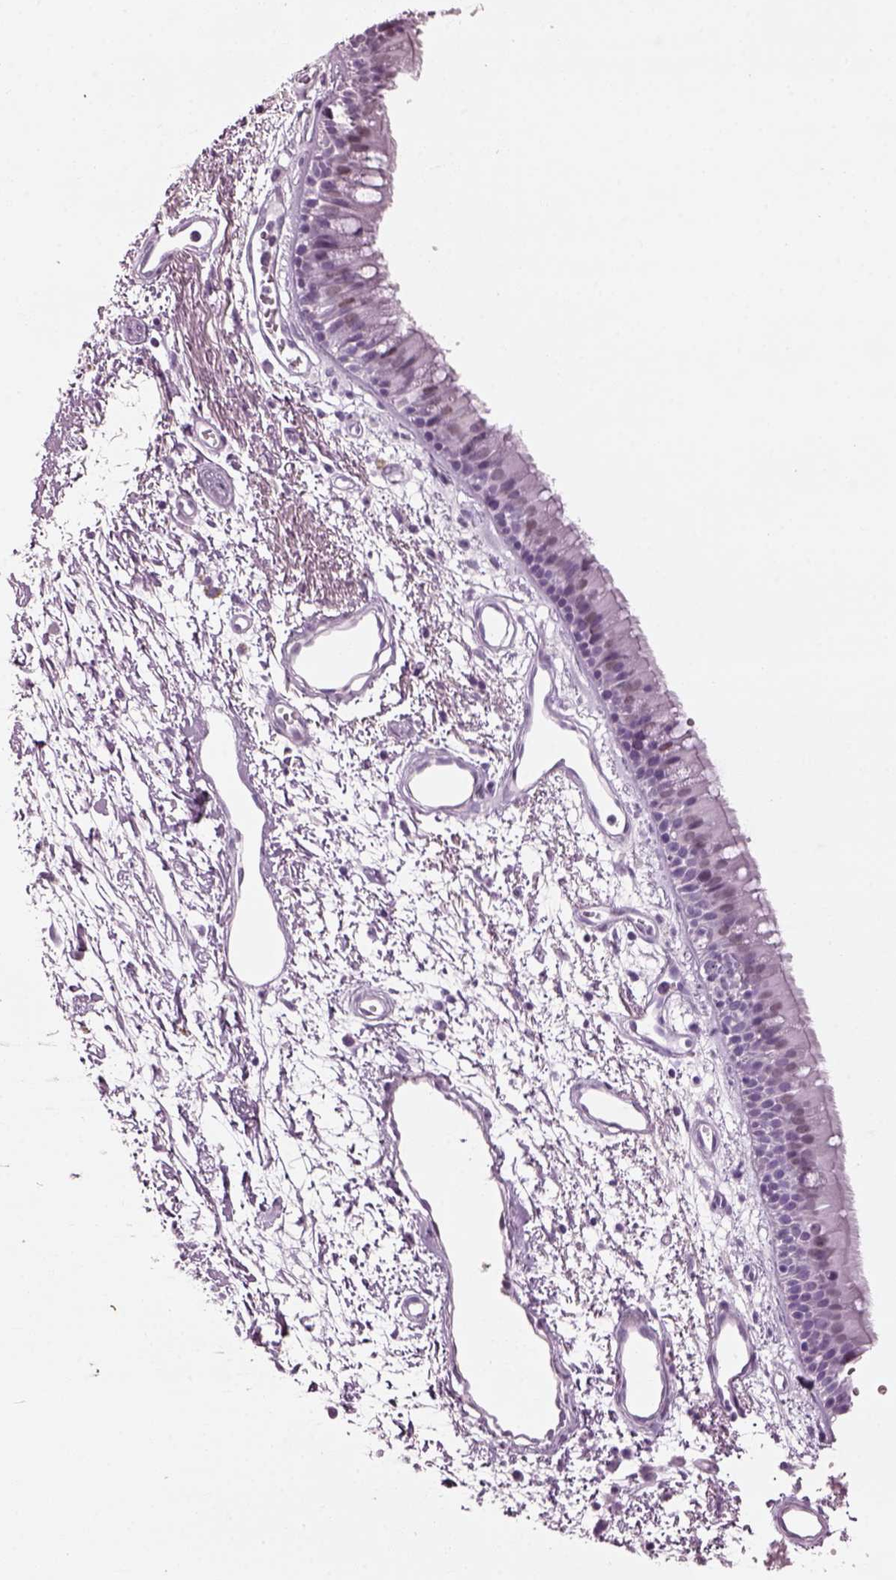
{"staining": {"intensity": "negative", "quantity": "none", "location": "none"}, "tissue": "bronchus", "cell_type": "Respiratory epithelial cells", "image_type": "normal", "snomed": [{"axis": "morphology", "description": "Normal tissue, NOS"}, {"axis": "morphology", "description": "Squamous cell carcinoma, NOS"}, {"axis": "topography", "description": "Cartilage tissue"}, {"axis": "topography", "description": "Bronchus"}, {"axis": "topography", "description": "Lung"}], "caption": "A high-resolution histopathology image shows immunohistochemistry staining of unremarkable bronchus, which displays no significant expression in respiratory epithelial cells. (Stains: DAB immunohistochemistry with hematoxylin counter stain, Microscopy: brightfield microscopy at high magnification).", "gene": "KRTAP3", "patient": {"sex": "male", "age": 66}}